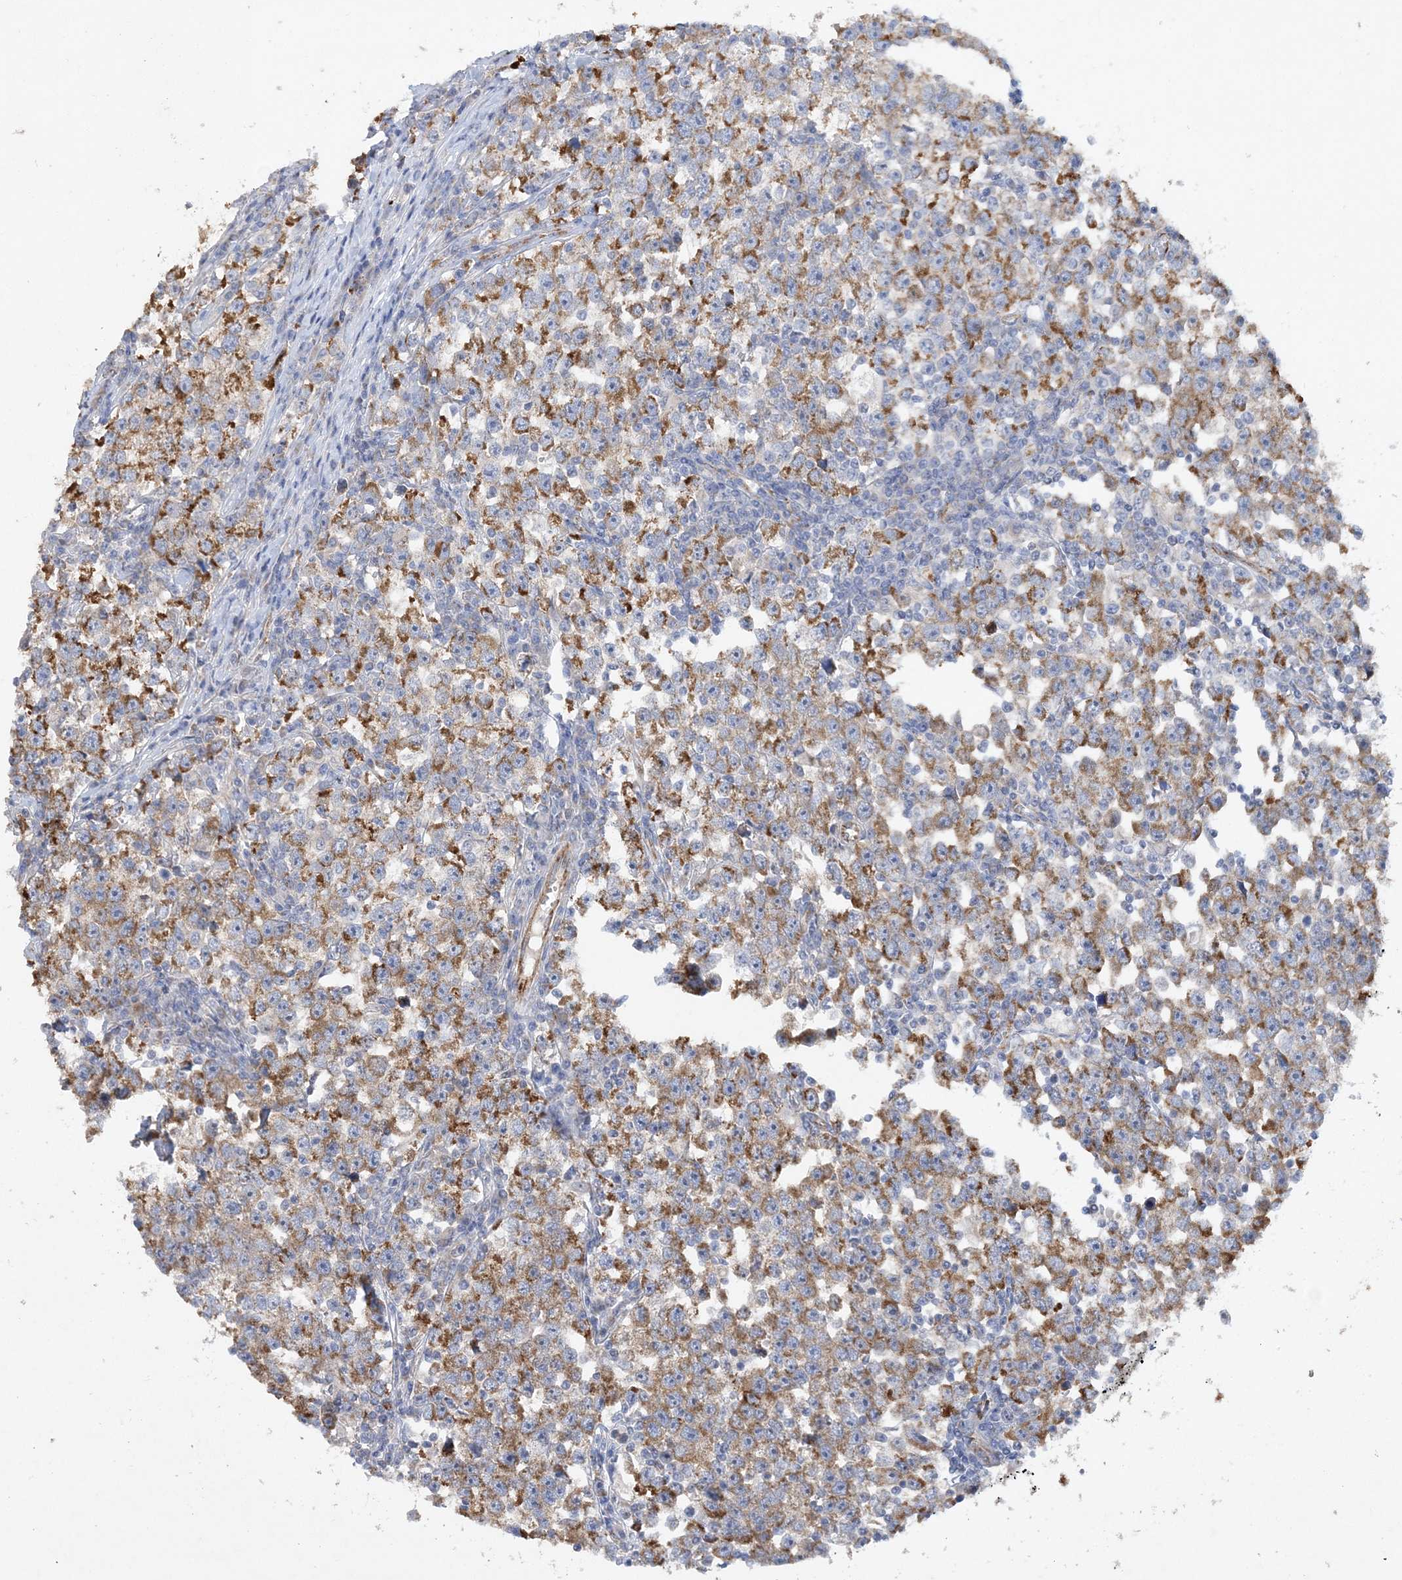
{"staining": {"intensity": "moderate", "quantity": ">75%", "location": "cytoplasmic/membranous"}, "tissue": "testis cancer", "cell_type": "Tumor cells", "image_type": "cancer", "snomed": [{"axis": "morphology", "description": "Normal tissue, NOS"}, {"axis": "morphology", "description": "Seminoma, NOS"}, {"axis": "topography", "description": "Testis"}], "caption": "Human seminoma (testis) stained for a protein (brown) displays moderate cytoplasmic/membranous positive staining in approximately >75% of tumor cells.", "gene": "FEZ2", "patient": {"sex": "male", "age": 43}}